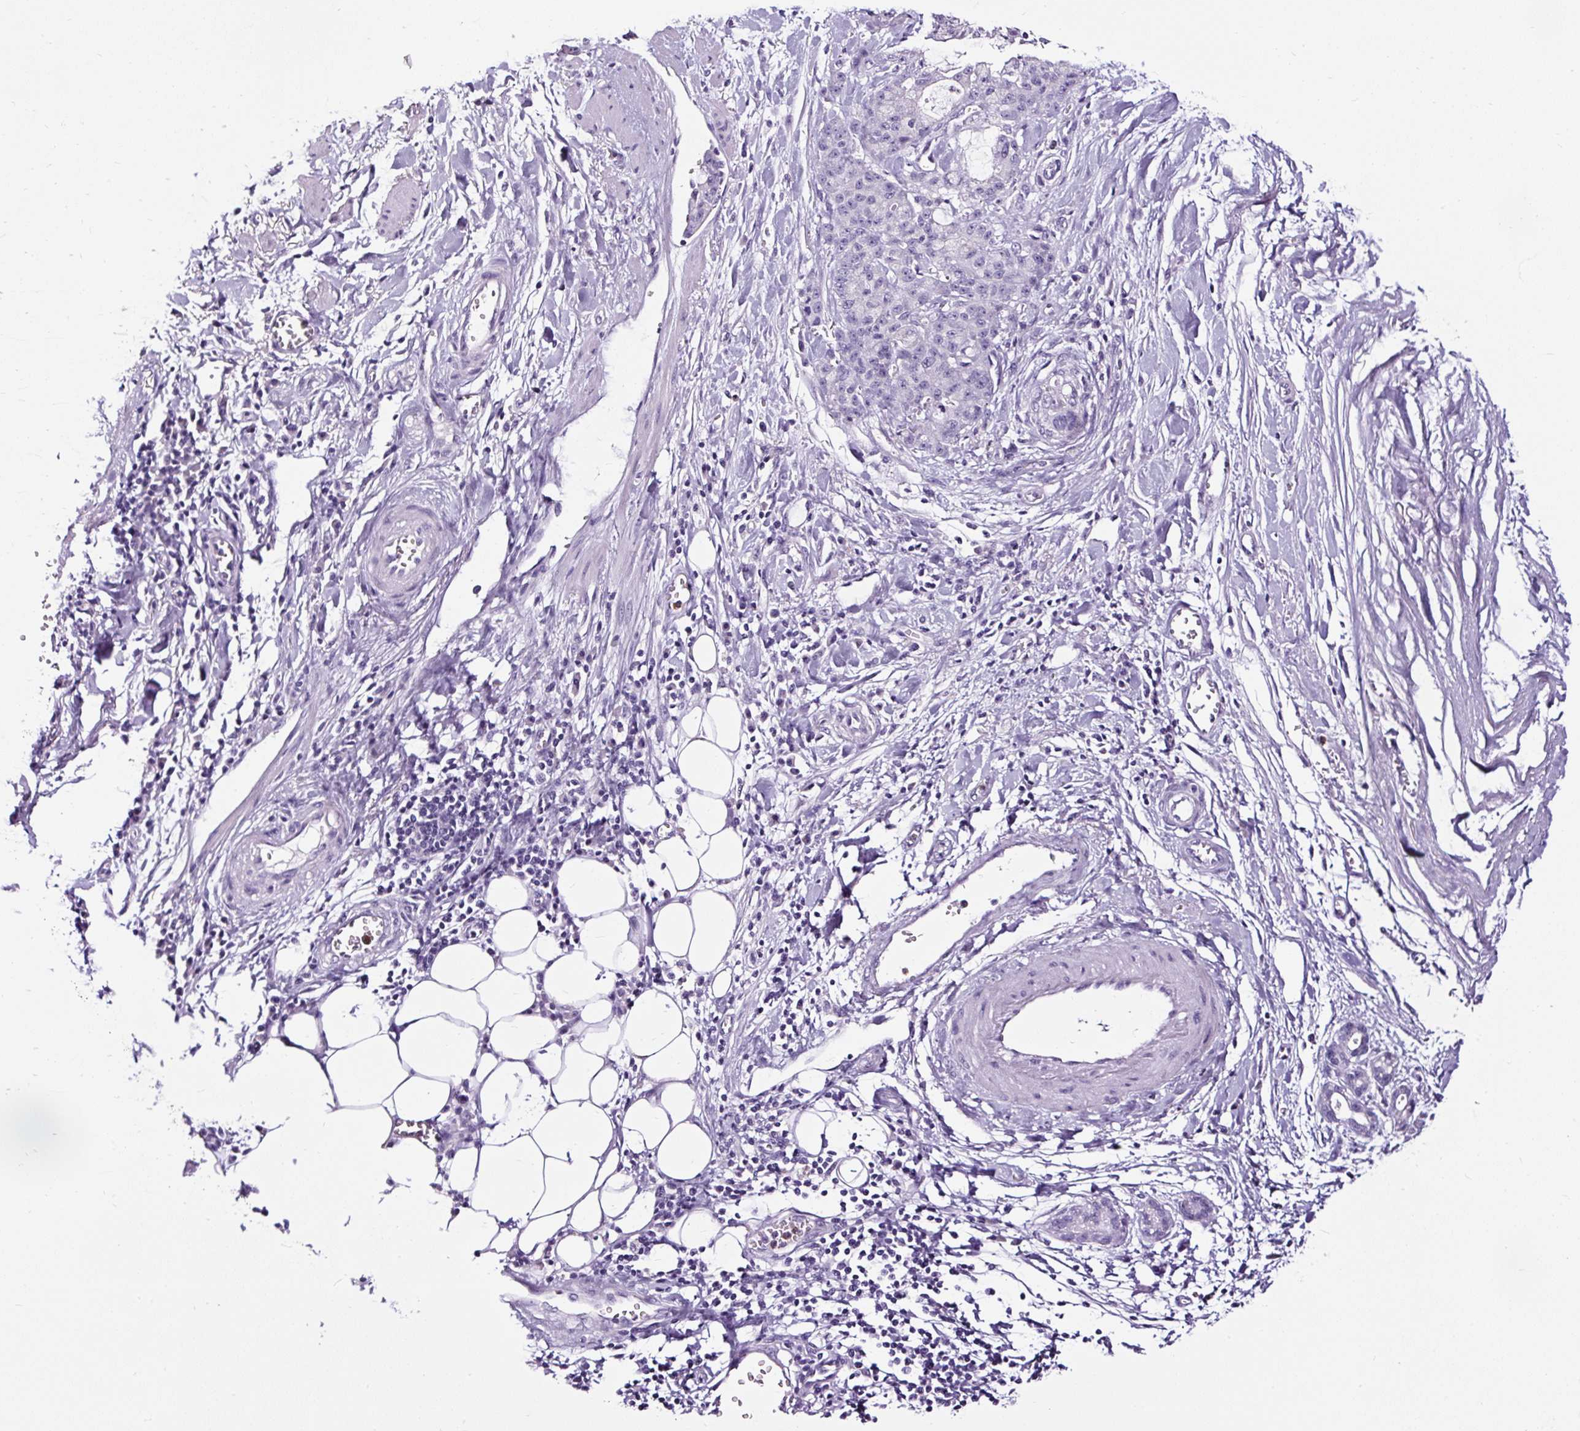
{"staining": {"intensity": "negative", "quantity": "none", "location": "none"}, "tissue": "pancreatic cancer", "cell_type": "Tumor cells", "image_type": "cancer", "snomed": [{"axis": "morphology", "description": "Adenocarcinoma, NOS"}, {"axis": "topography", "description": "Pancreas"}], "caption": "Adenocarcinoma (pancreatic) stained for a protein using immunohistochemistry (IHC) shows no staining tumor cells.", "gene": "SLC7A8", "patient": {"sex": "female", "age": 73}}